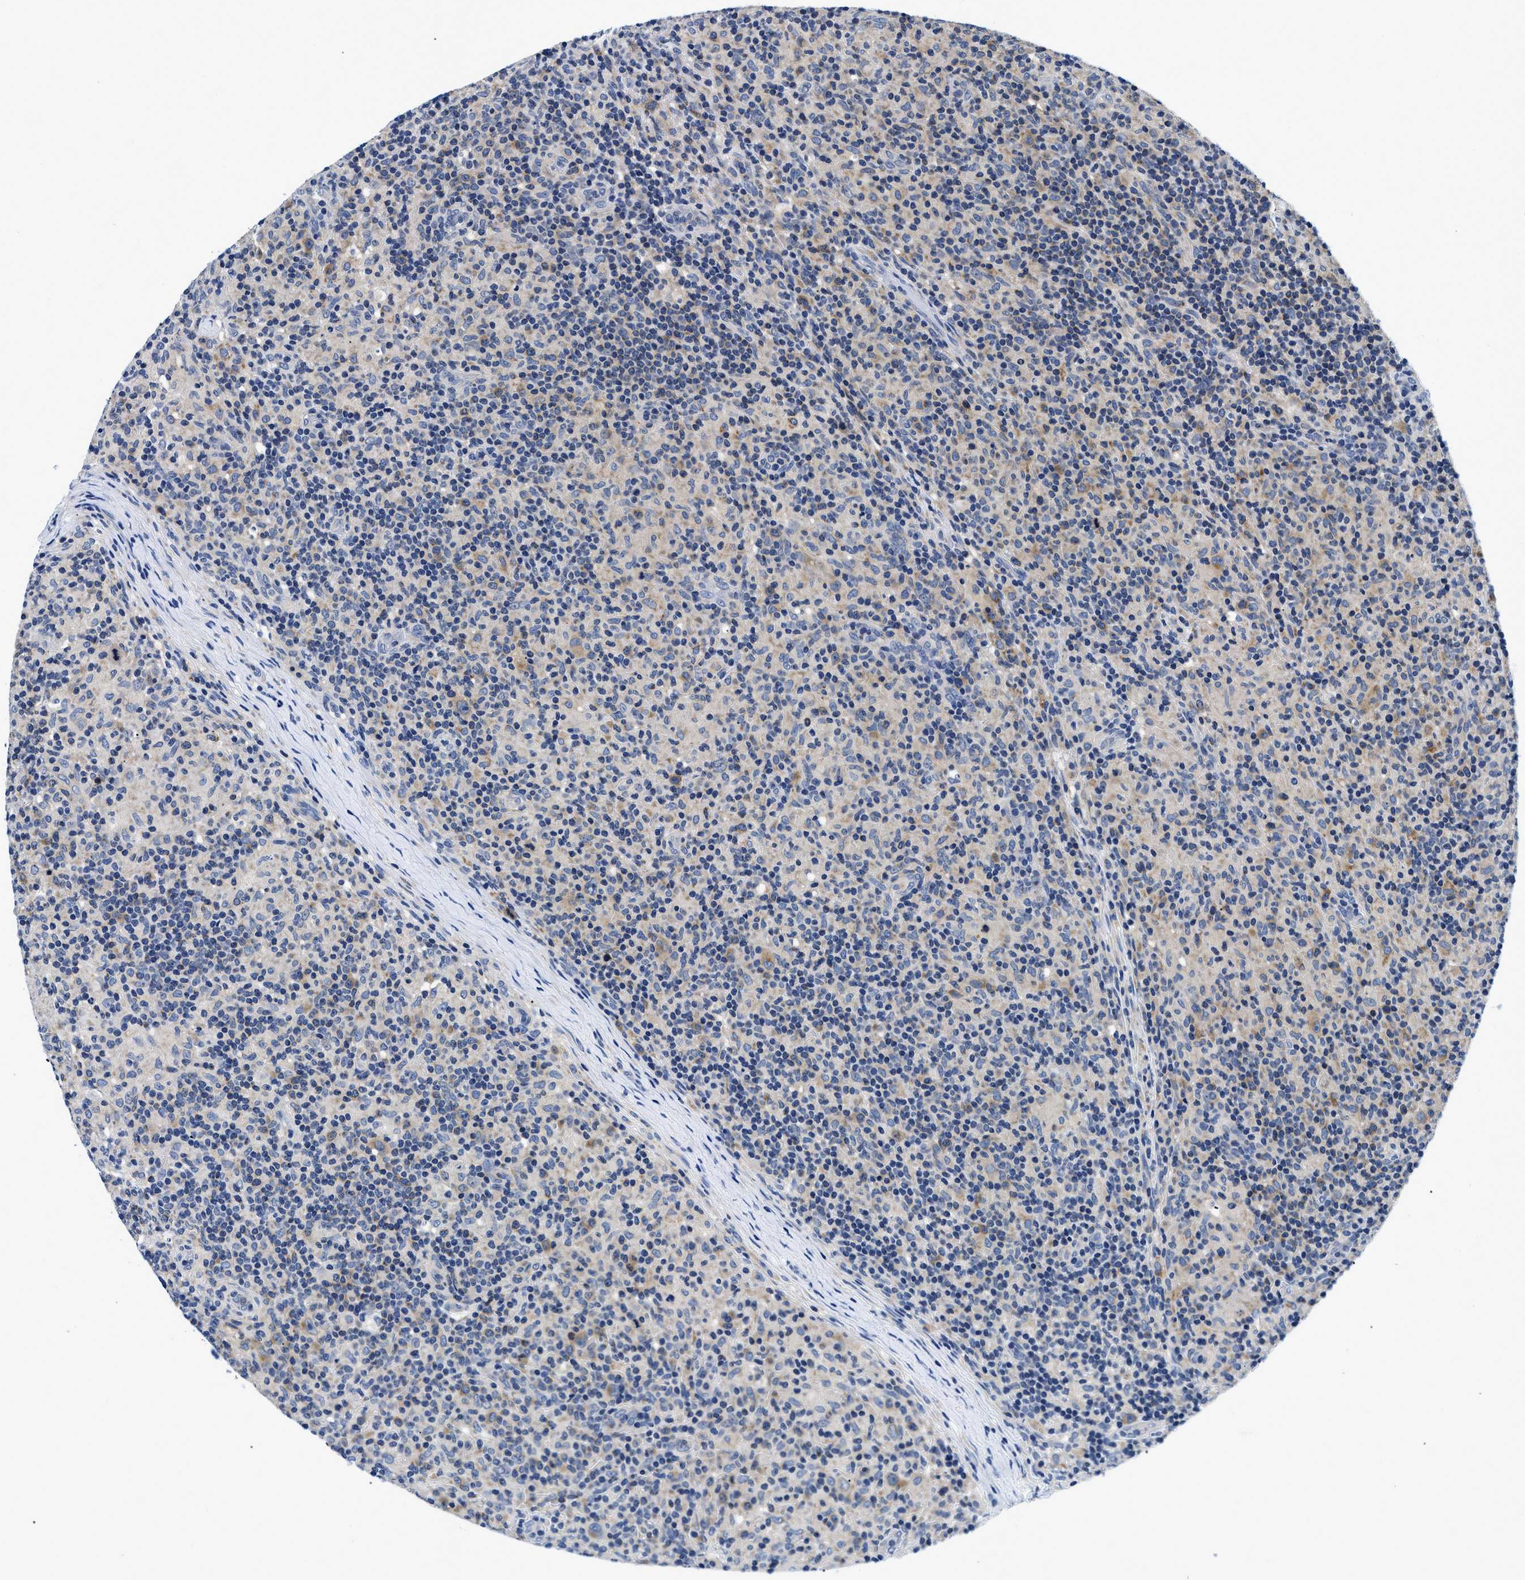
{"staining": {"intensity": "negative", "quantity": "none", "location": "none"}, "tissue": "lymphoma", "cell_type": "Tumor cells", "image_type": "cancer", "snomed": [{"axis": "morphology", "description": "Hodgkin's disease, NOS"}, {"axis": "topography", "description": "Lymph node"}], "caption": "Protein analysis of Hodgkin's disease displays no significant positivity in tumor cells.", "gene": "MEA1", "patient": {"sex": "male", "age": 70}}